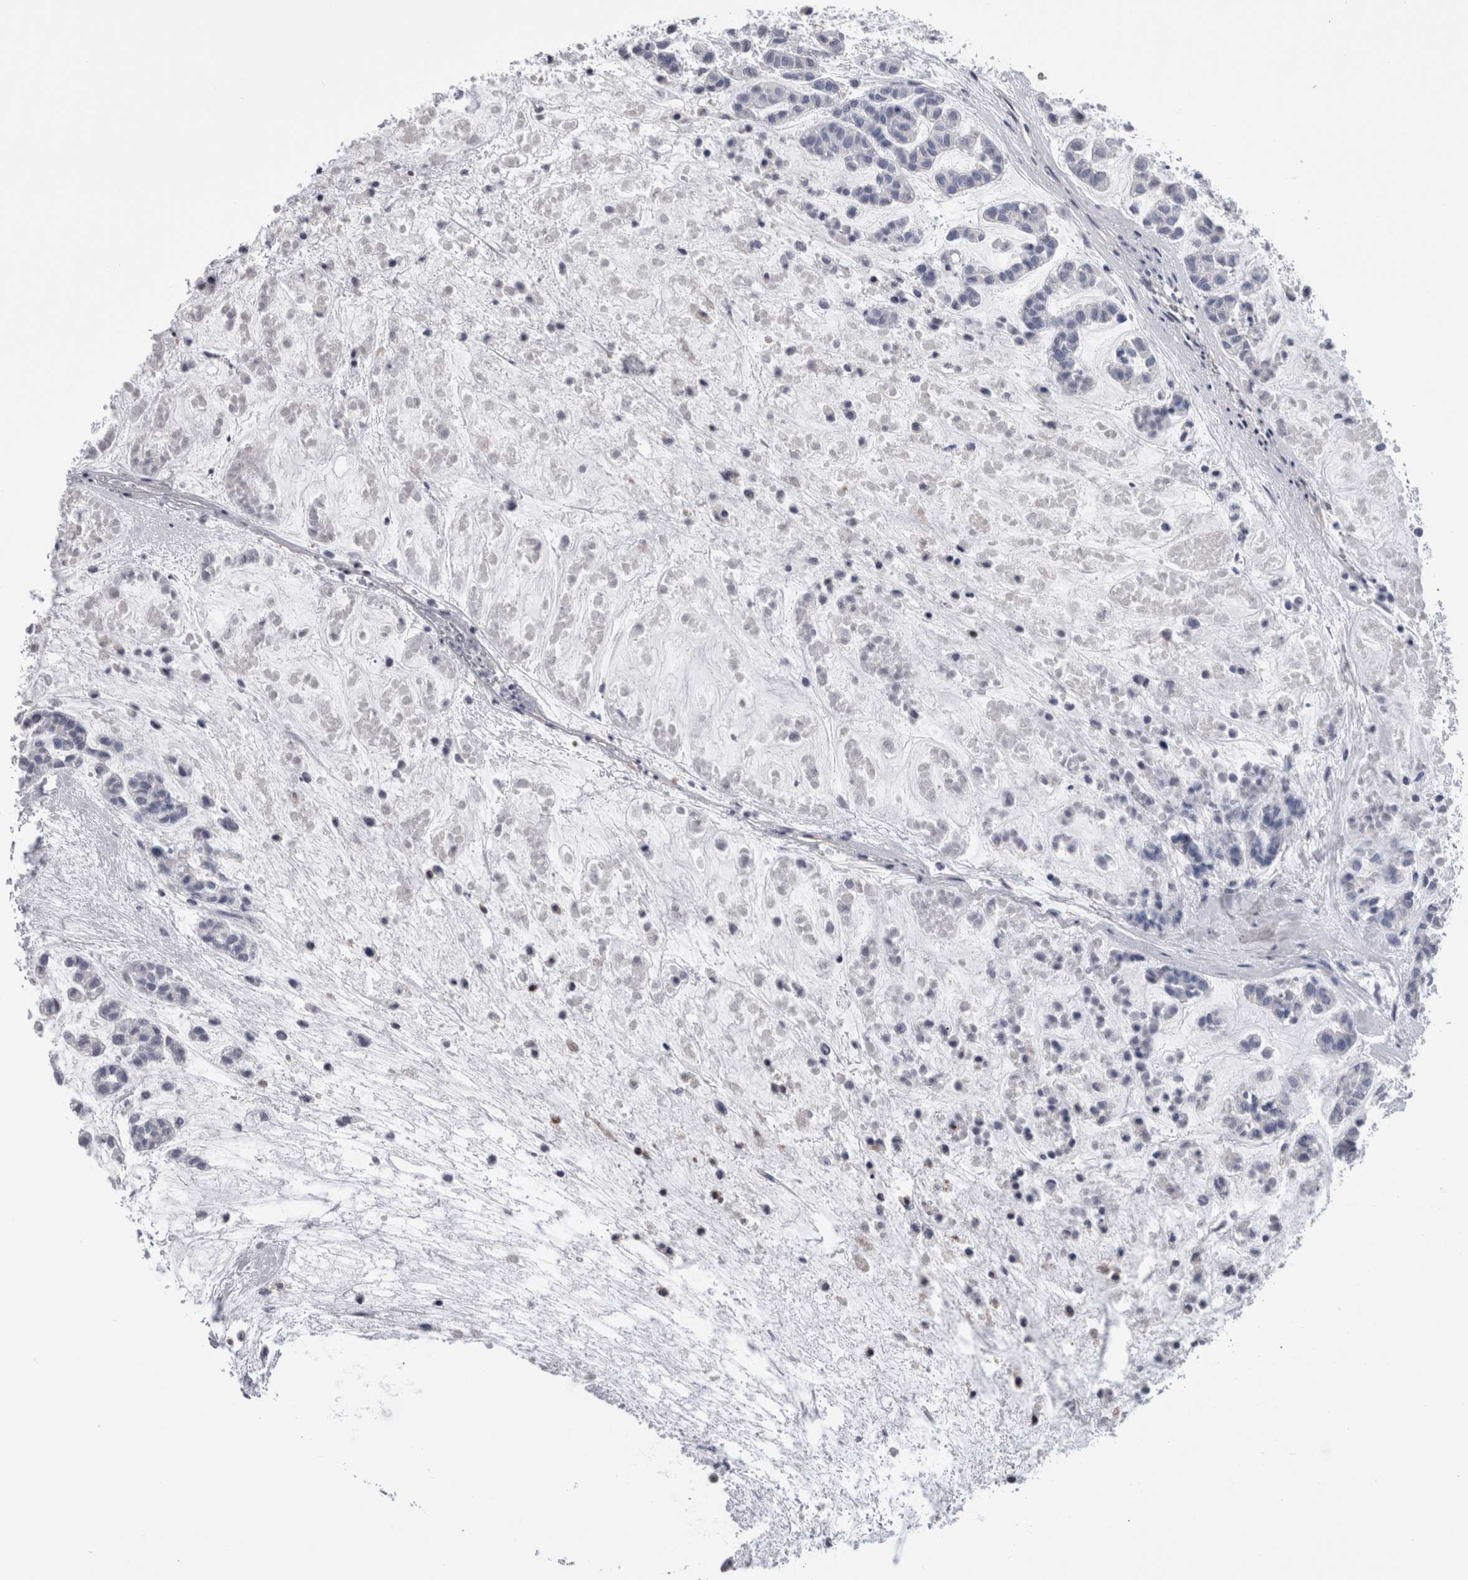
{"staining": {"intensity": "negative", "quantity": "none", "location": "none"}, "tissue": "head and neck cancer", "cell_type": "Tumor cells", "image_type": "cancer", "snomed": [{"axis": "morphology", "description": "Adenocarcinoma, NOS"}, {"axis": "morphology", "description": "Adenoma, NOS"}, {"axis": "topography", "description": "Head-Neck"}], "caption": "Tumor cells are negative for brown protein staining in head and neck cancer.", "gene": "CA8", "patient": {"sex": "female", "age": 55}}